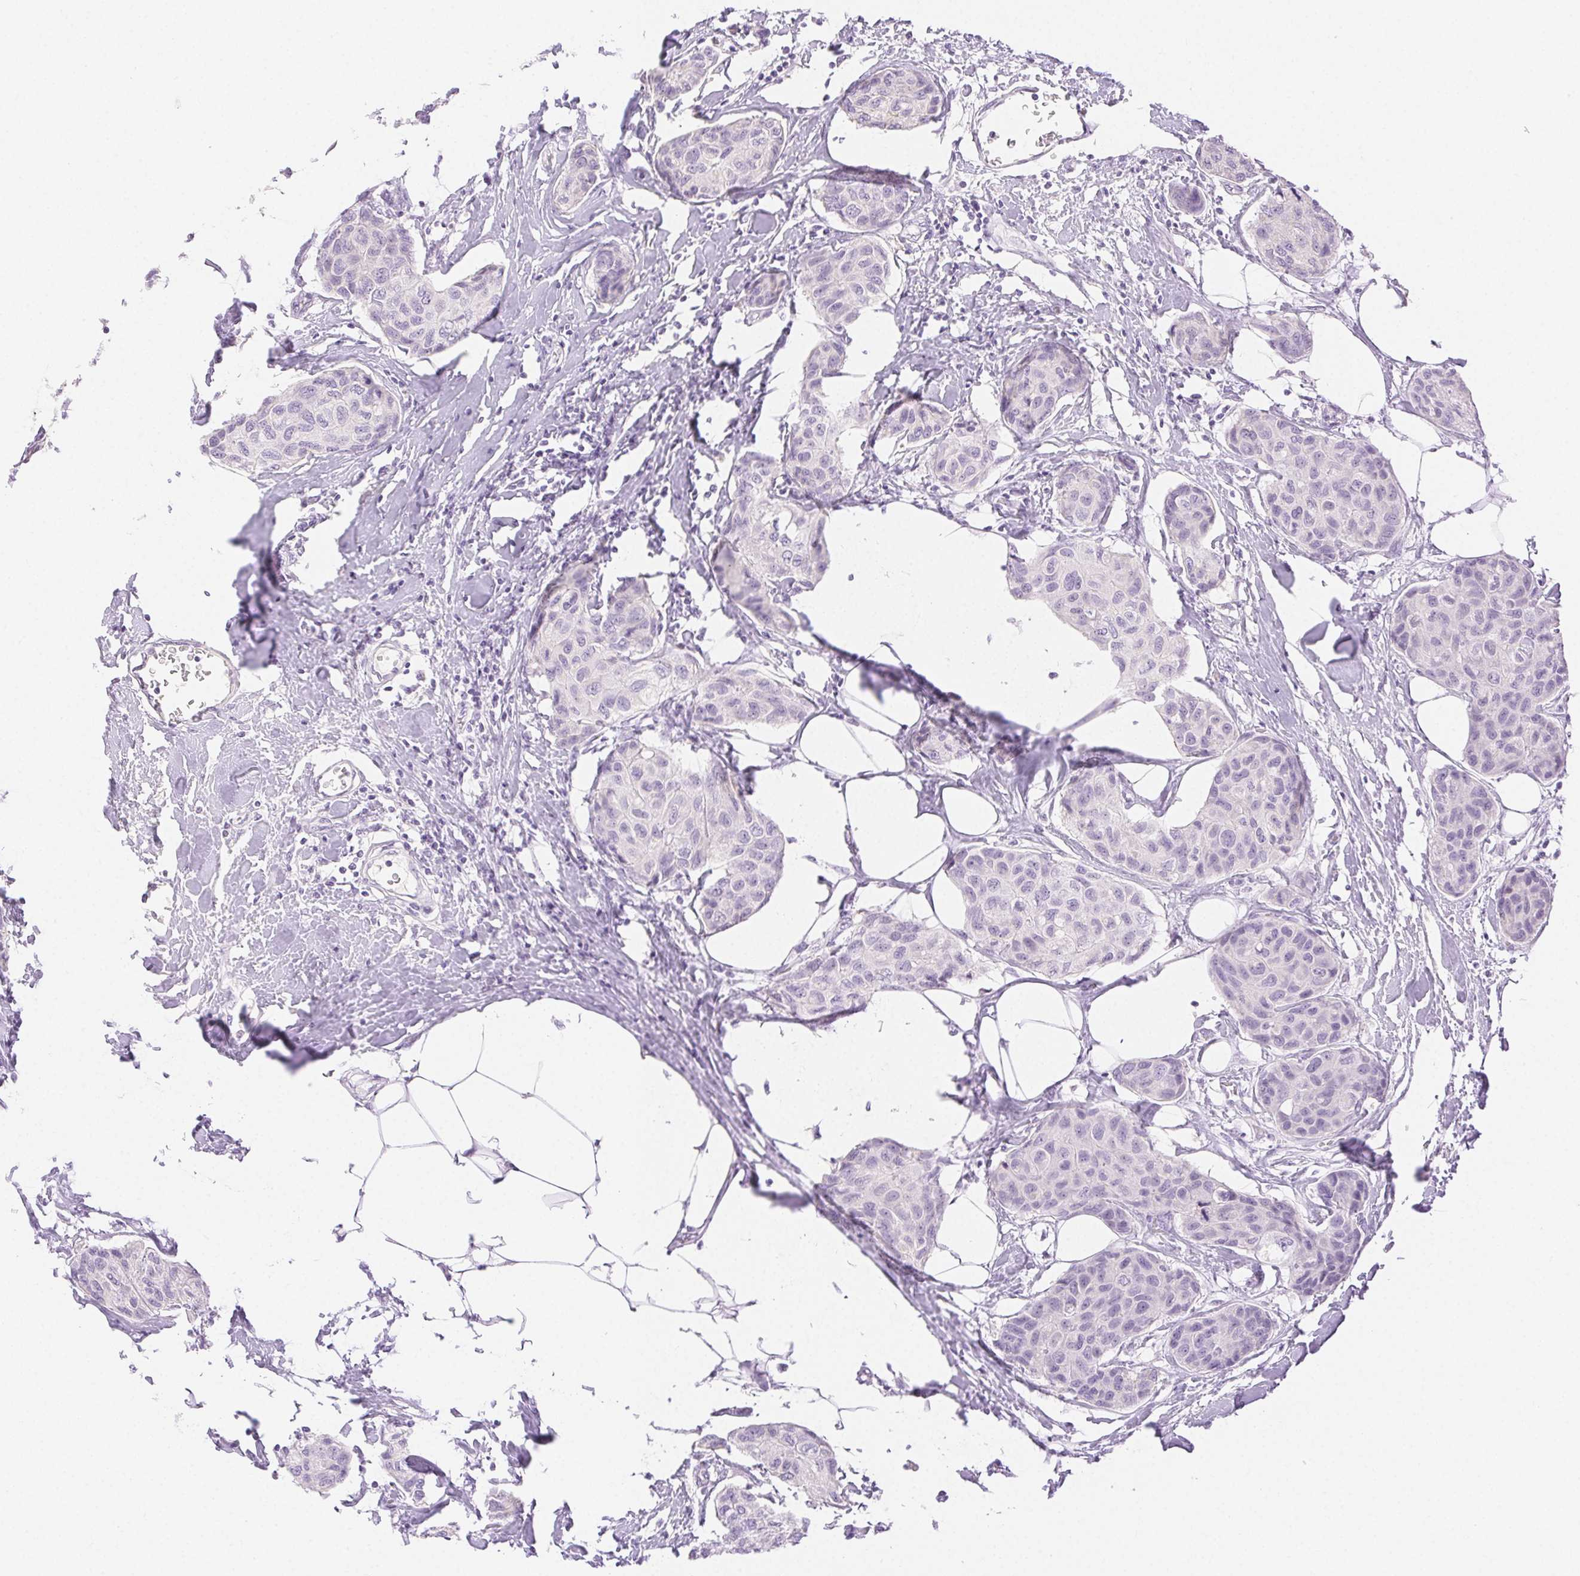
{"staining": {"intensity": "negative", "quantity": "none", "location": "none"}, "tissue": "breast cancer", "cell_type": "Tumor cells", "image_type": "cancer", "snomed": [{"axis": "morphology", "description": "Duct carcinoma"}, {"axis": "topography", "description": "Breast"}], "caption": "IHC of human intraductal carcinoma (breast) reveals no positivity in tumor cells. The staining is performed using DAB brown chromogen with nuclei counter-stained in using hematoxylin.", "gene": "SPACA4", "patient": {"sex": "female", "age": 80}}